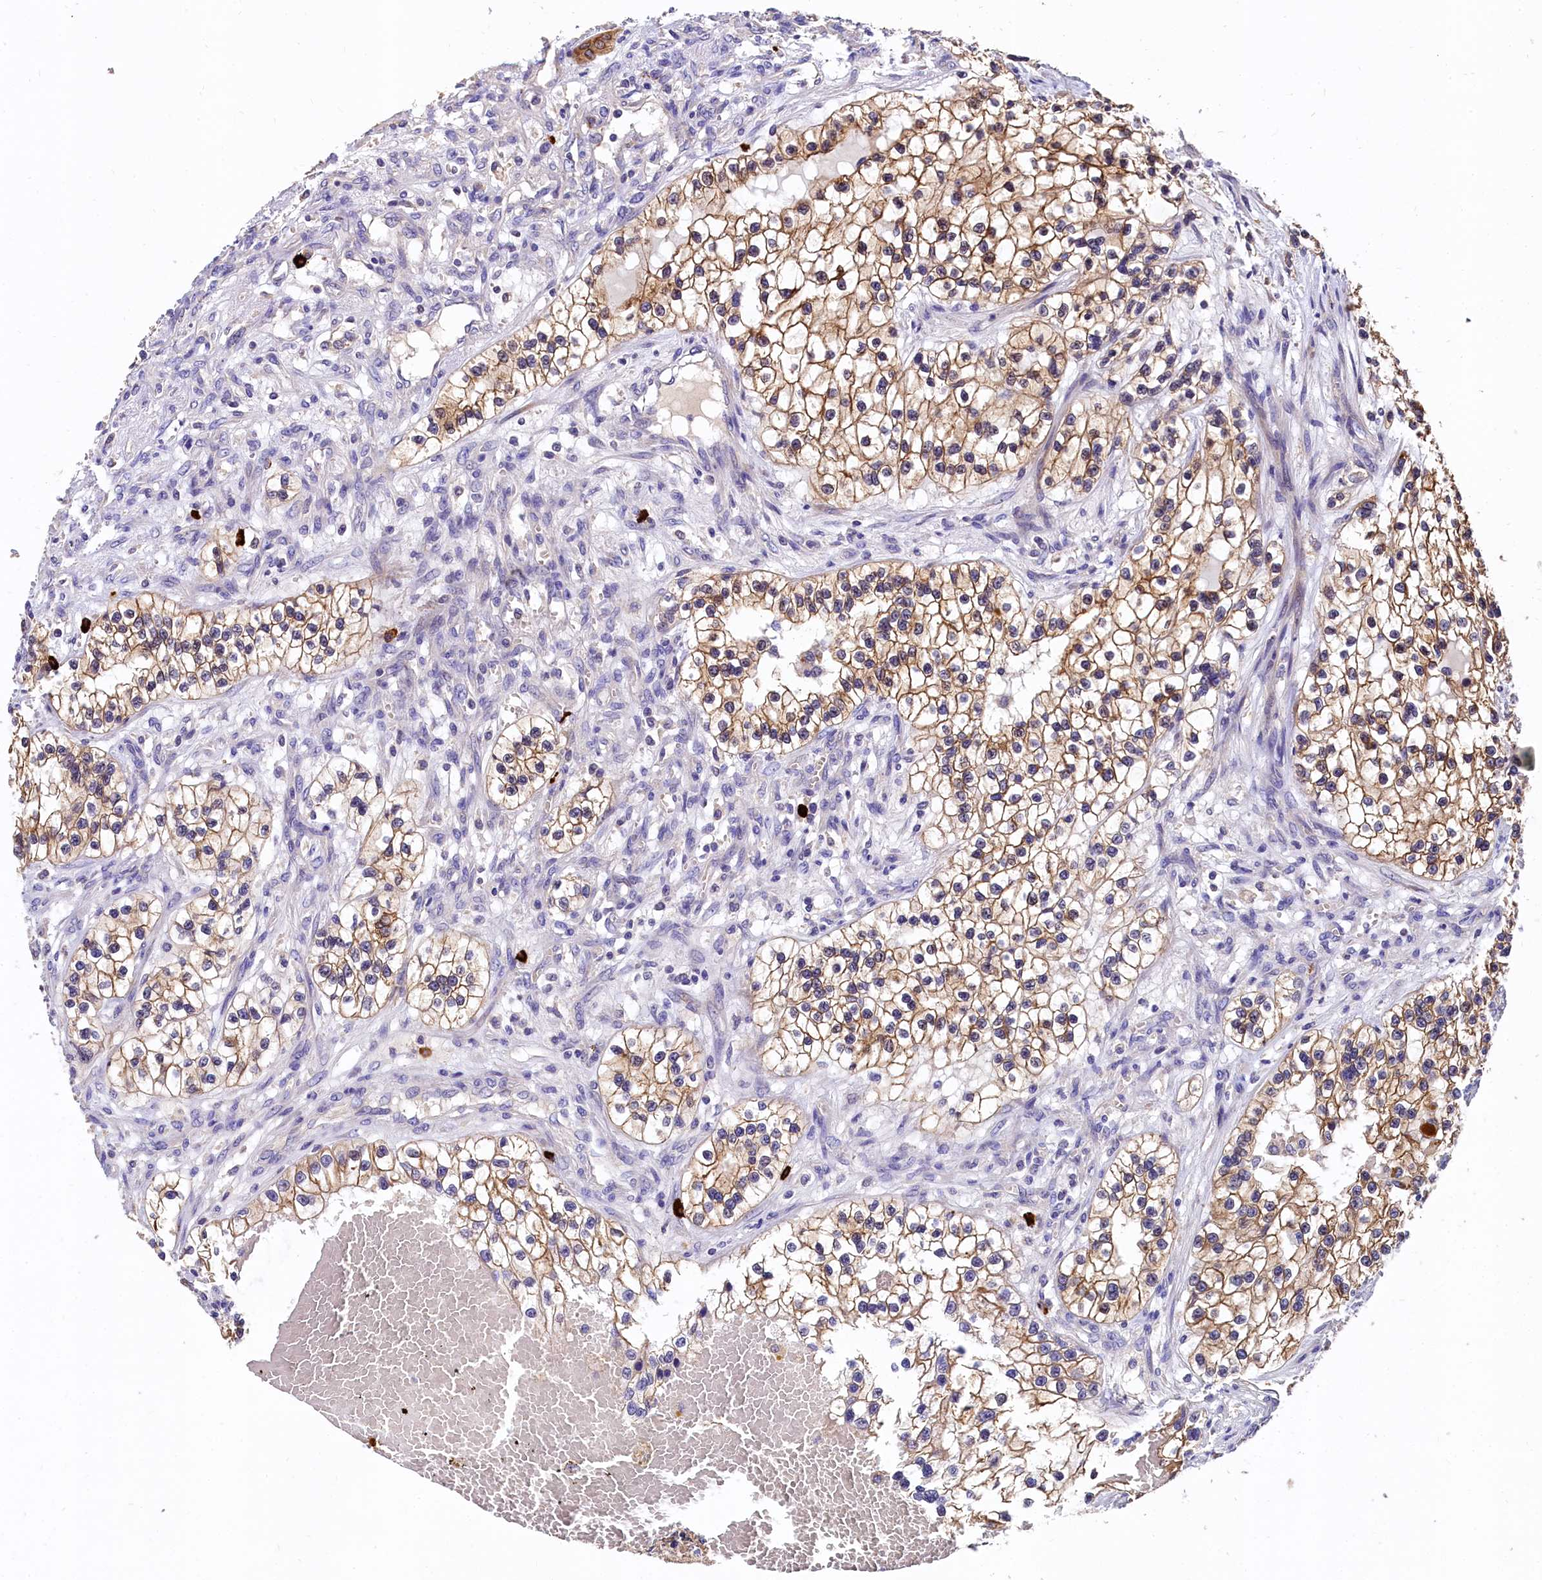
{"staining": {"intensity": "moderate", "quantity": "25%-75%", "location": "cytoplasmic/membranous"}, "tissue": "renal cancer", "cell_type": "Tumor cells", "image_type": "cancer", "snomed": [{"axis": "morphology", "description": "Adenocarcinoma, NOS"}, {"axis": "topography", "description": "Kidney"}], "caption": "A photomicrograph of human renal cancer (adenocarcinoma) stained for a protein shows moderate cytoplasmic/membranous brown staining in tumor cells. (DAB = brown stain, brightfield microscopy at high magnification).", "gene": "EPS8L2", "patient": {"sex": "female", "age": 57}}